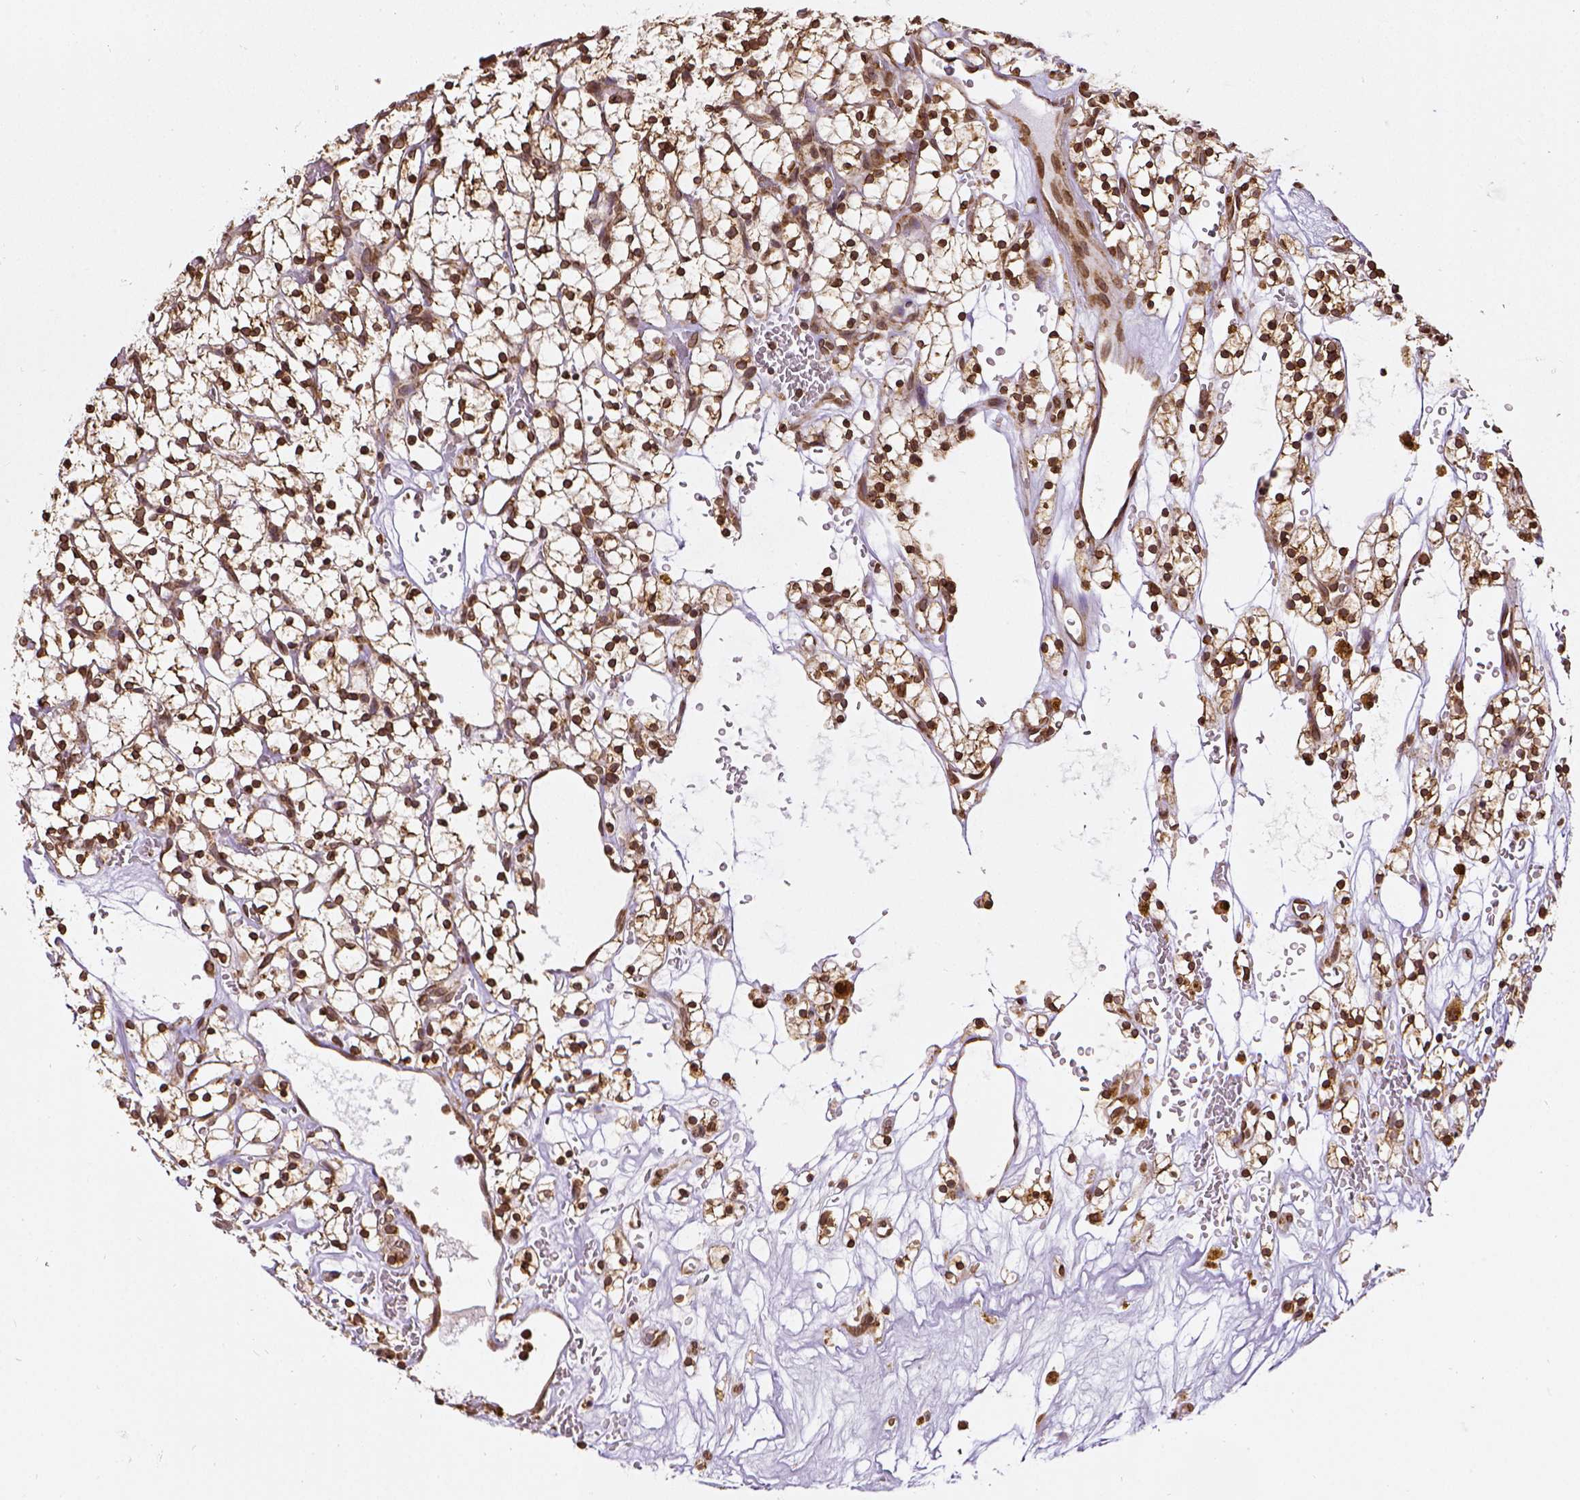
{"staining": {"intensity": "strong", "quantity": ">75%", "location": "cytoplasmic/membranous,nuclear"}, "tissue": "renal cancer", "cell_type": "Tumor cells", "image_type": "cancer", "snomed": [{"axis": "morphology", "description": "Adenocarcinoma, NOS"}, {"axis": "topography", "description": "Kidney"}], "caption": "Immunohistochemistry (IHC) image of adenocarcinoma (renal) stained for a protein (brown), which reveals high levels of strong cytoplasmic/membranous and nuclear positivity in approximately >75% of tumor cells.", "gene": "MTDH", "patient": {"sex": "female", "age": 64}}